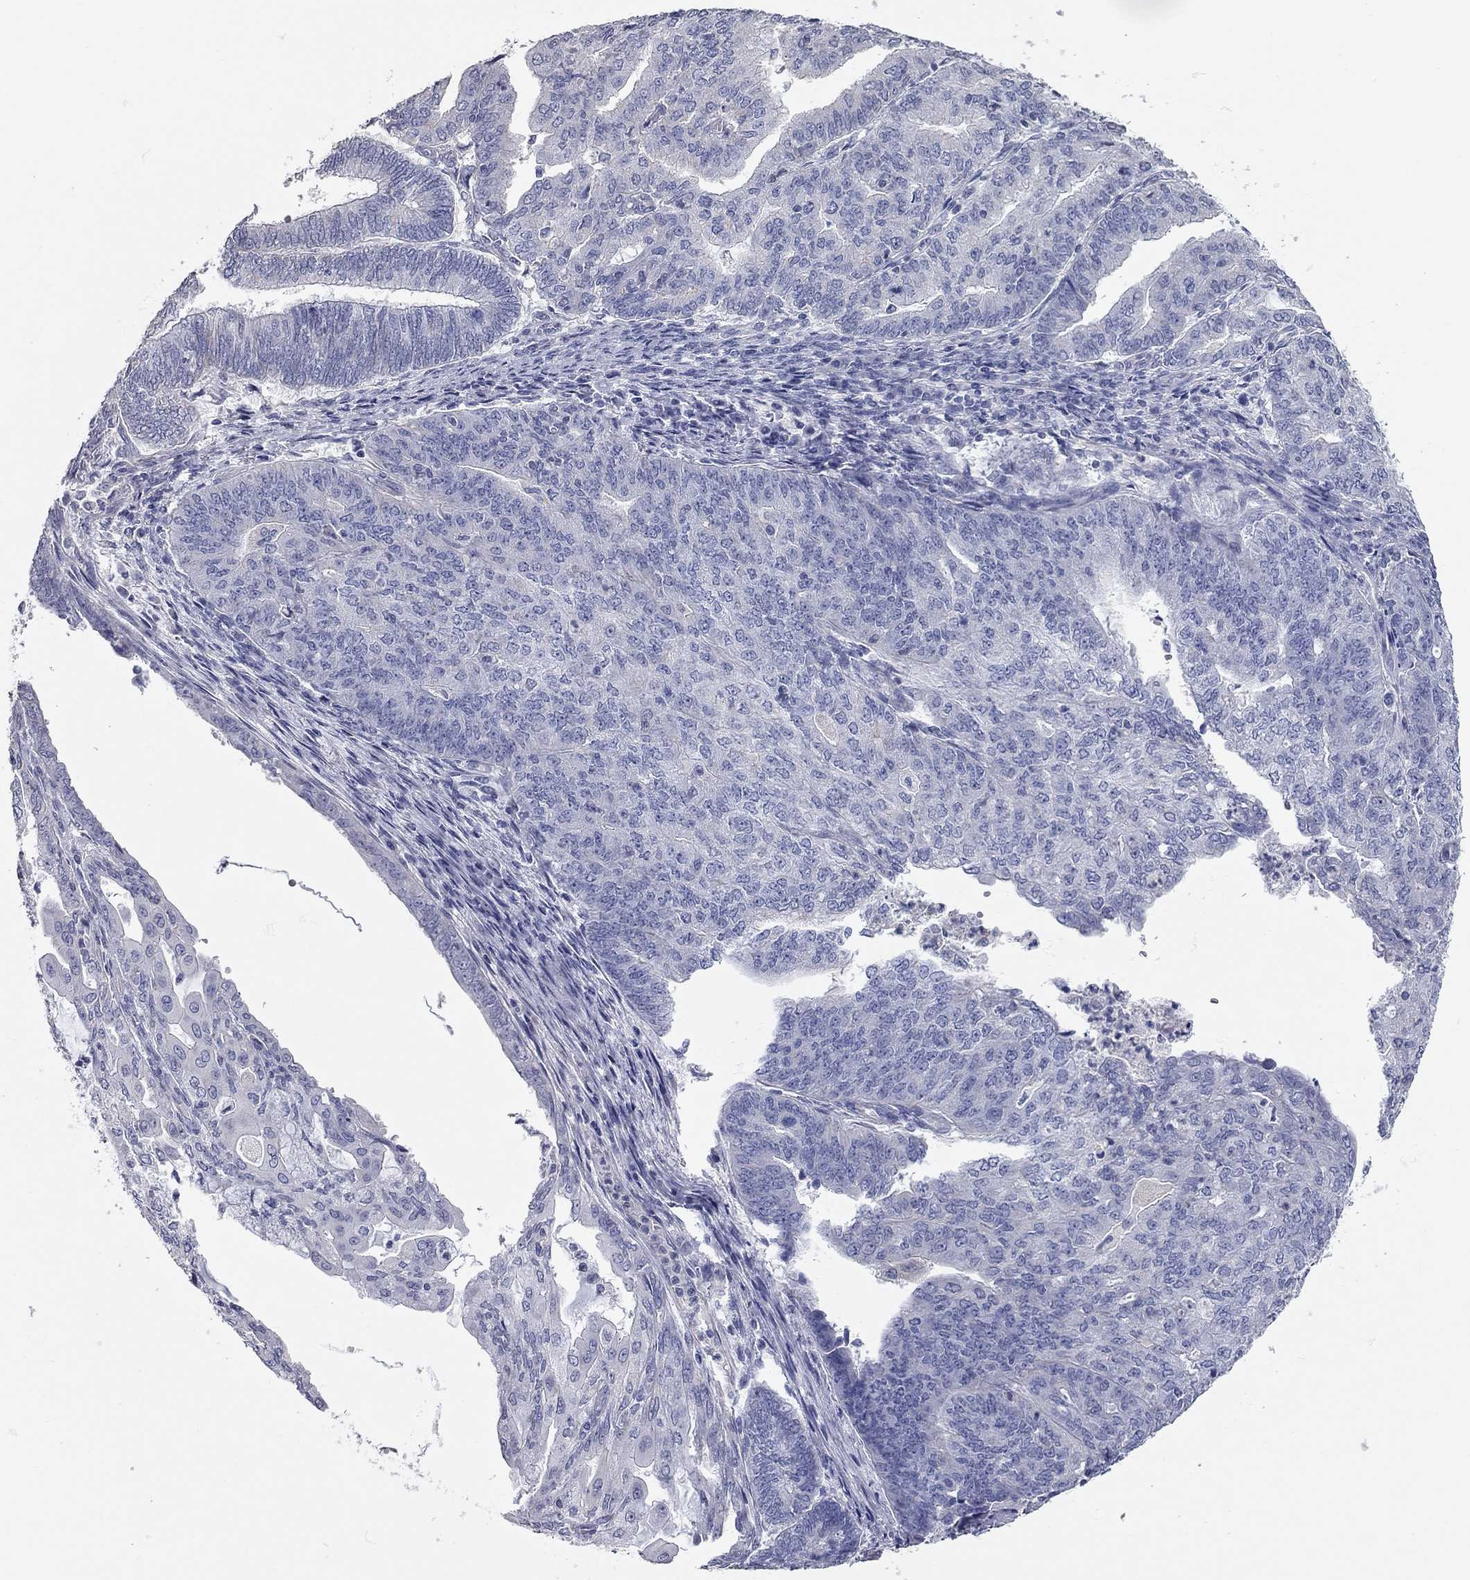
{"staining": {"intensity": "negative", "quantity": "none", "location": "none"}, "tissue": "endometrial cancer", "cell_type": "Tumor cells", "image_type": "cancer", "snomed": [{"axis": "morphology", "description": "Adenocarcinoma, NOS"}, {"axis": "topography", "description": "Endometrium"}], "caption": "Protein analysis of adenocarcinoma (endometrial) shows no significant positivity in tumor cells.", "gene": "C10orf90", "patient": {"sex": "female", "age": 82}}